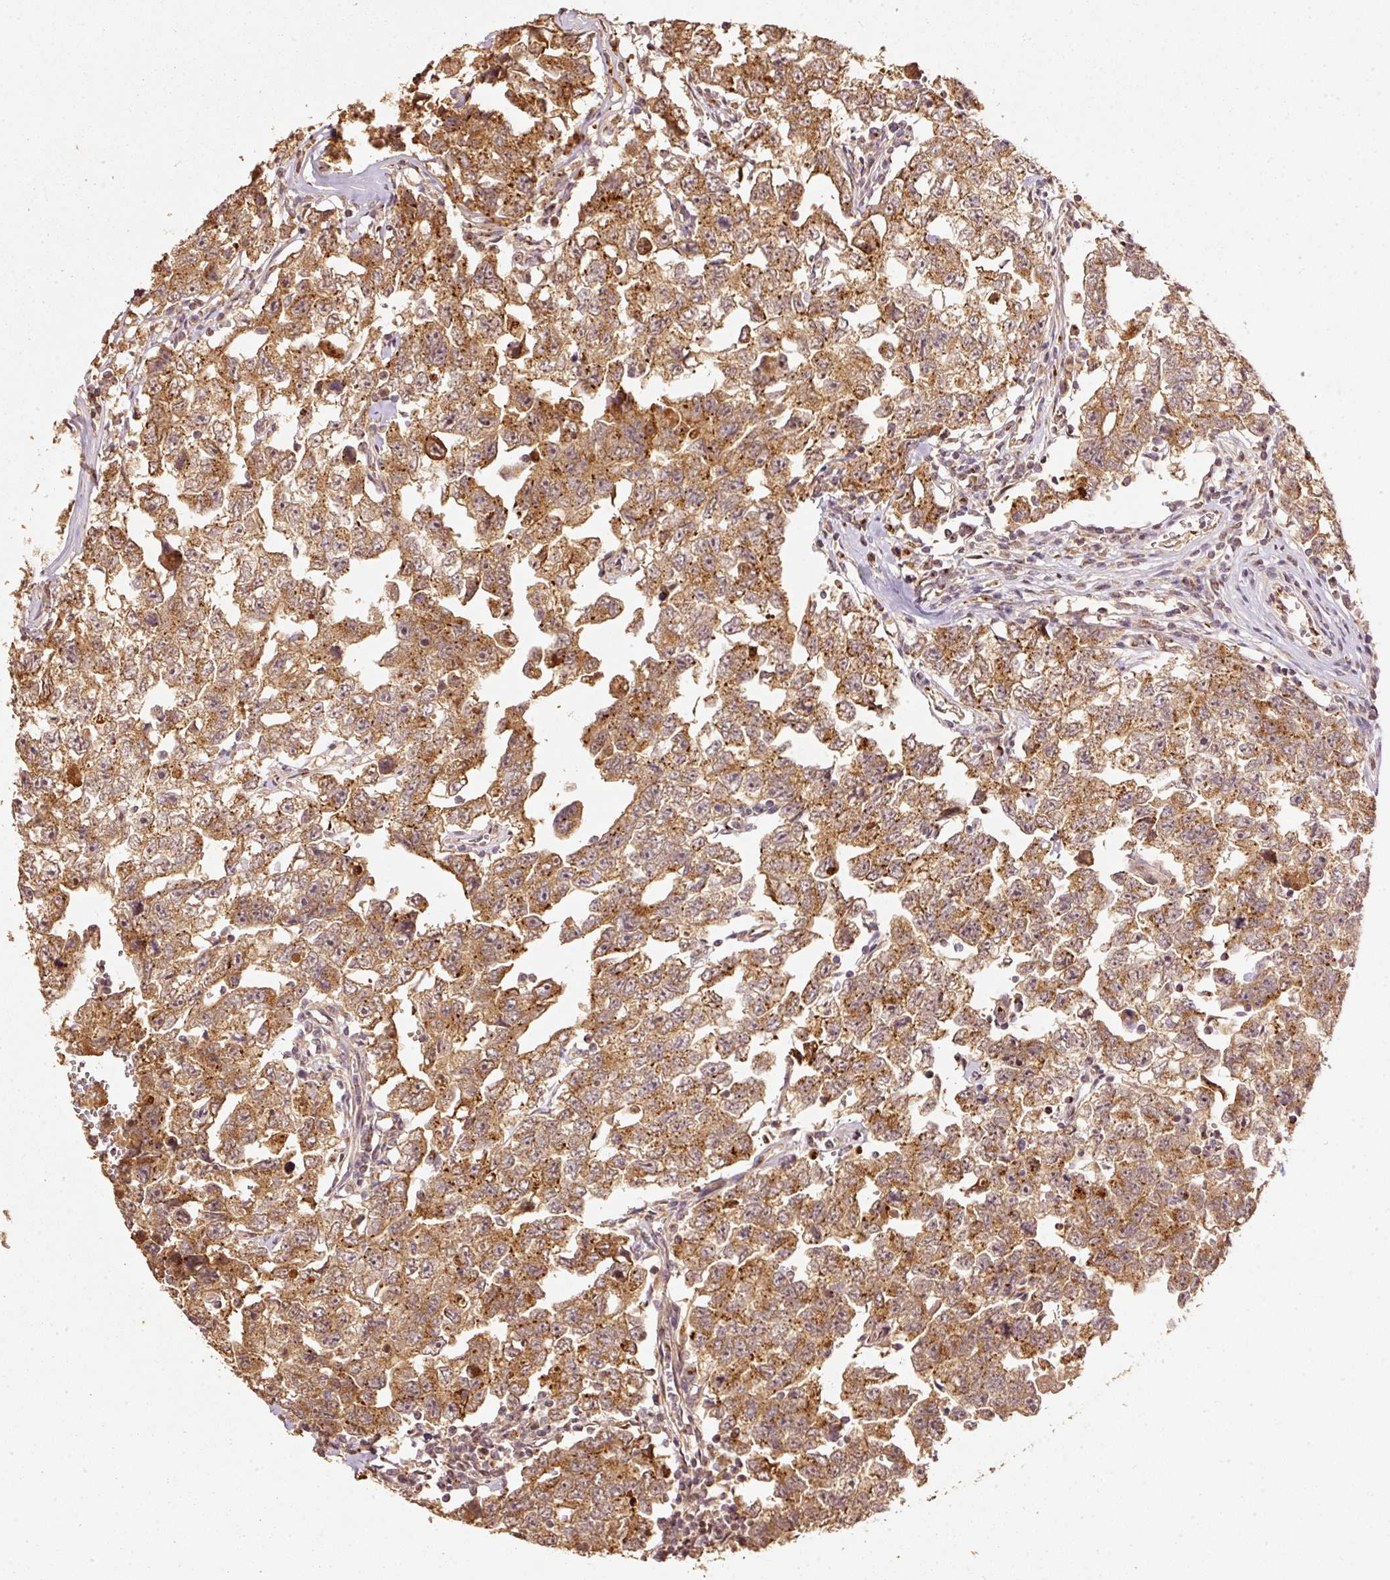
{"staining": {"intensity": "moderate", "quantity": ">75%", "location": "cytoplasmic/membranous"}, "tissue": "testis cancer", "cell_type": "Tumor cells", "image_type": "cancer", "snomed": [{"axis": "morphology", "description": "Carcinoma, Embryonal, NOS"}, {"axis": "topography", "description": "Testis"}], "caption": "Tumor cells demonstrate medium levels of moderate cytoplasmic/membranous expression in approximately >75% of cells in embryonal carcinoma (testis).", "gene": "FUT8", "patient": {"sex": "male", "age": 22}}